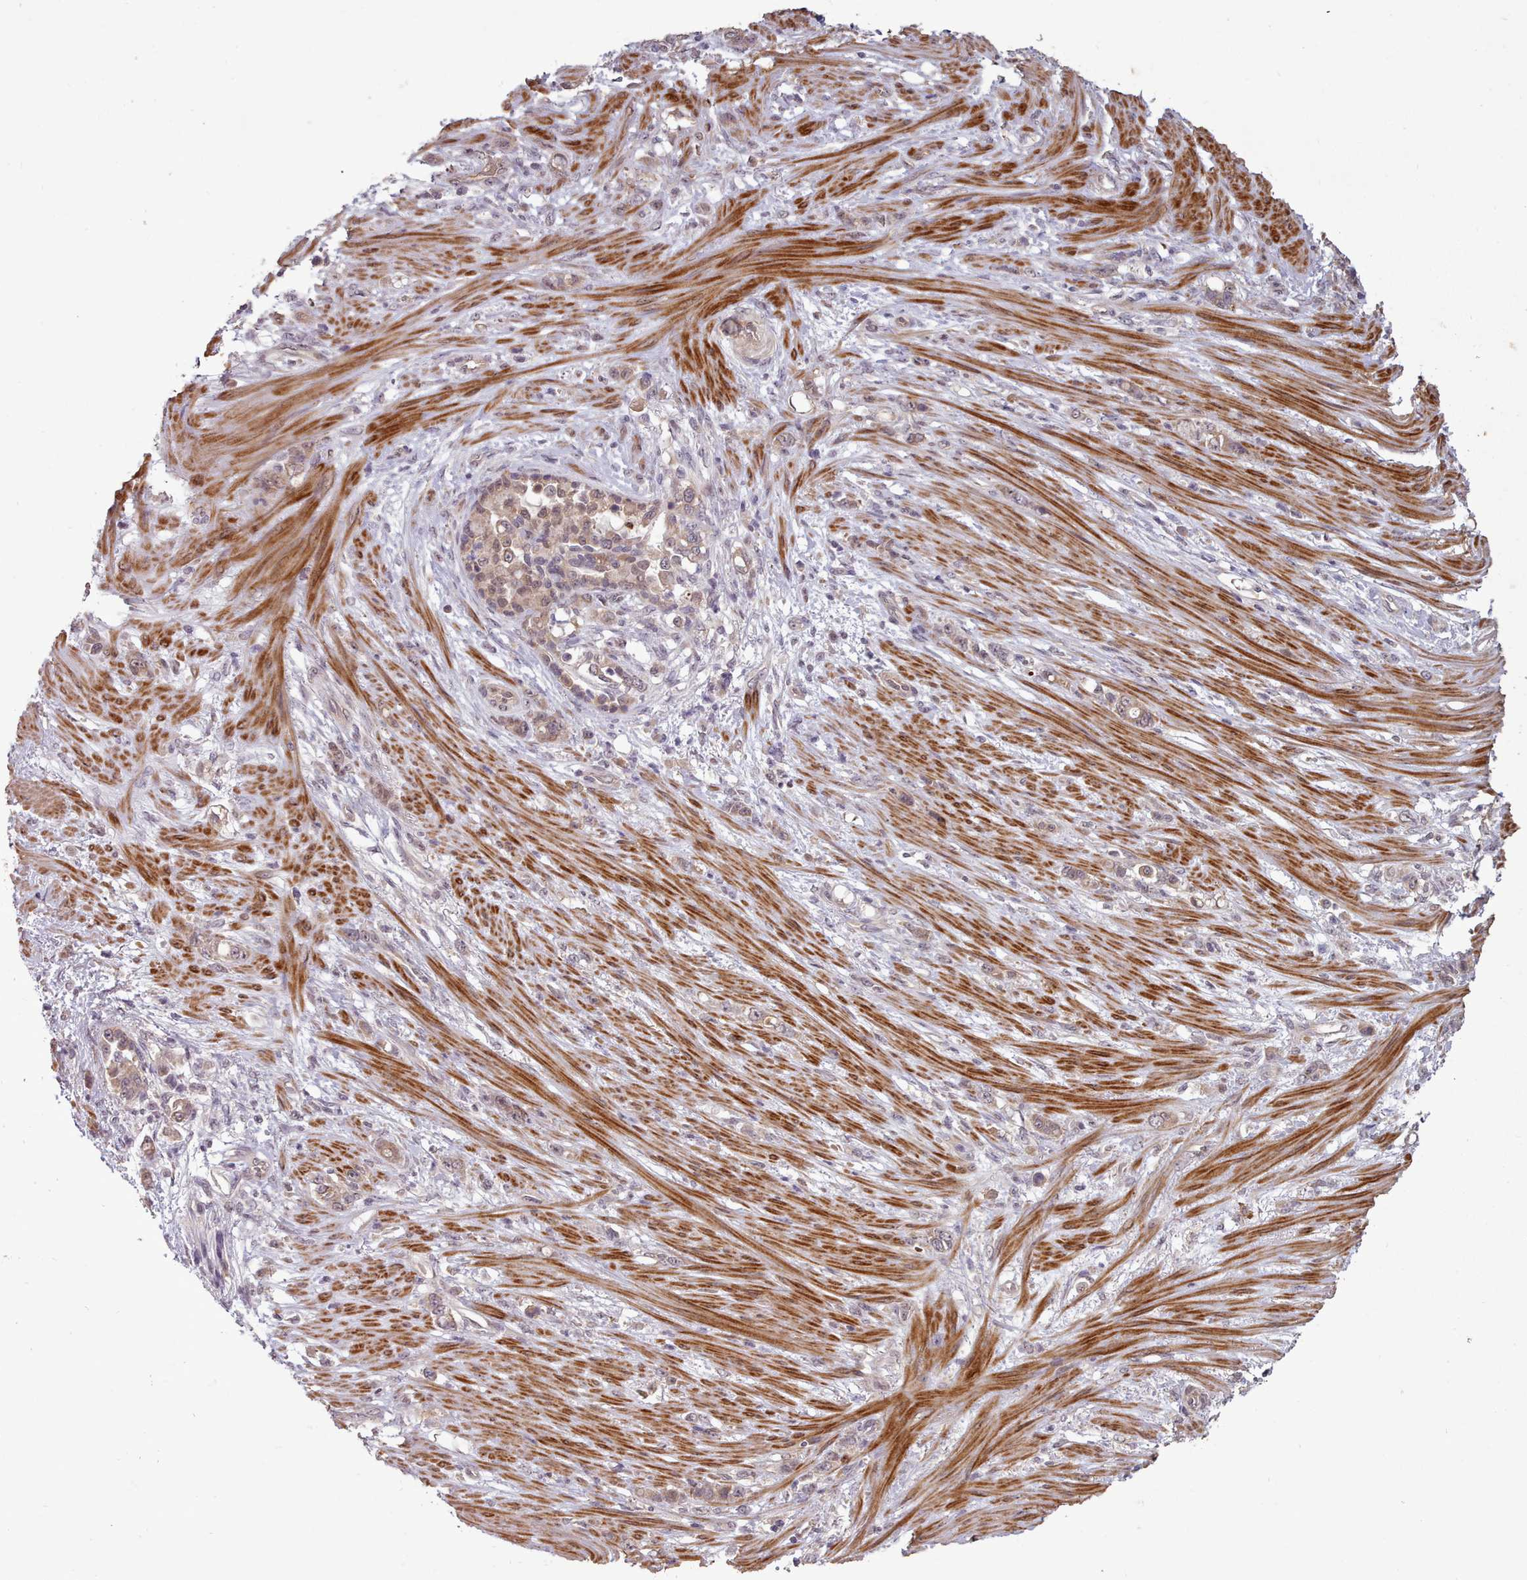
{"staining": {"intensity": "weak", "quantity": "25%-75%", "location": "cytoplasmic/membranous,nuclear"}, "tissue": "stomach cancer", "cell_type": "Tumor cells", "image_type": "cancer", "snomed": [{"axis": "morphology", "description": "Normal tissue, NOS"}, {"axis": "morphology", "description": "Adenocarcinoma, NOS"}, {"axis": "topography", "description": "Stomach"}], "caption": "Stomach adenocarcinoma stained with IHC displays weak cytoplasmic/membranous and nuclear staining in approximately 25%-75% of tumor cells. (brown staining indicates protein expression, while blue staining denotes nuclei).", "gene": "CDC6", "patient": {"sex": "female", "age": 79}}